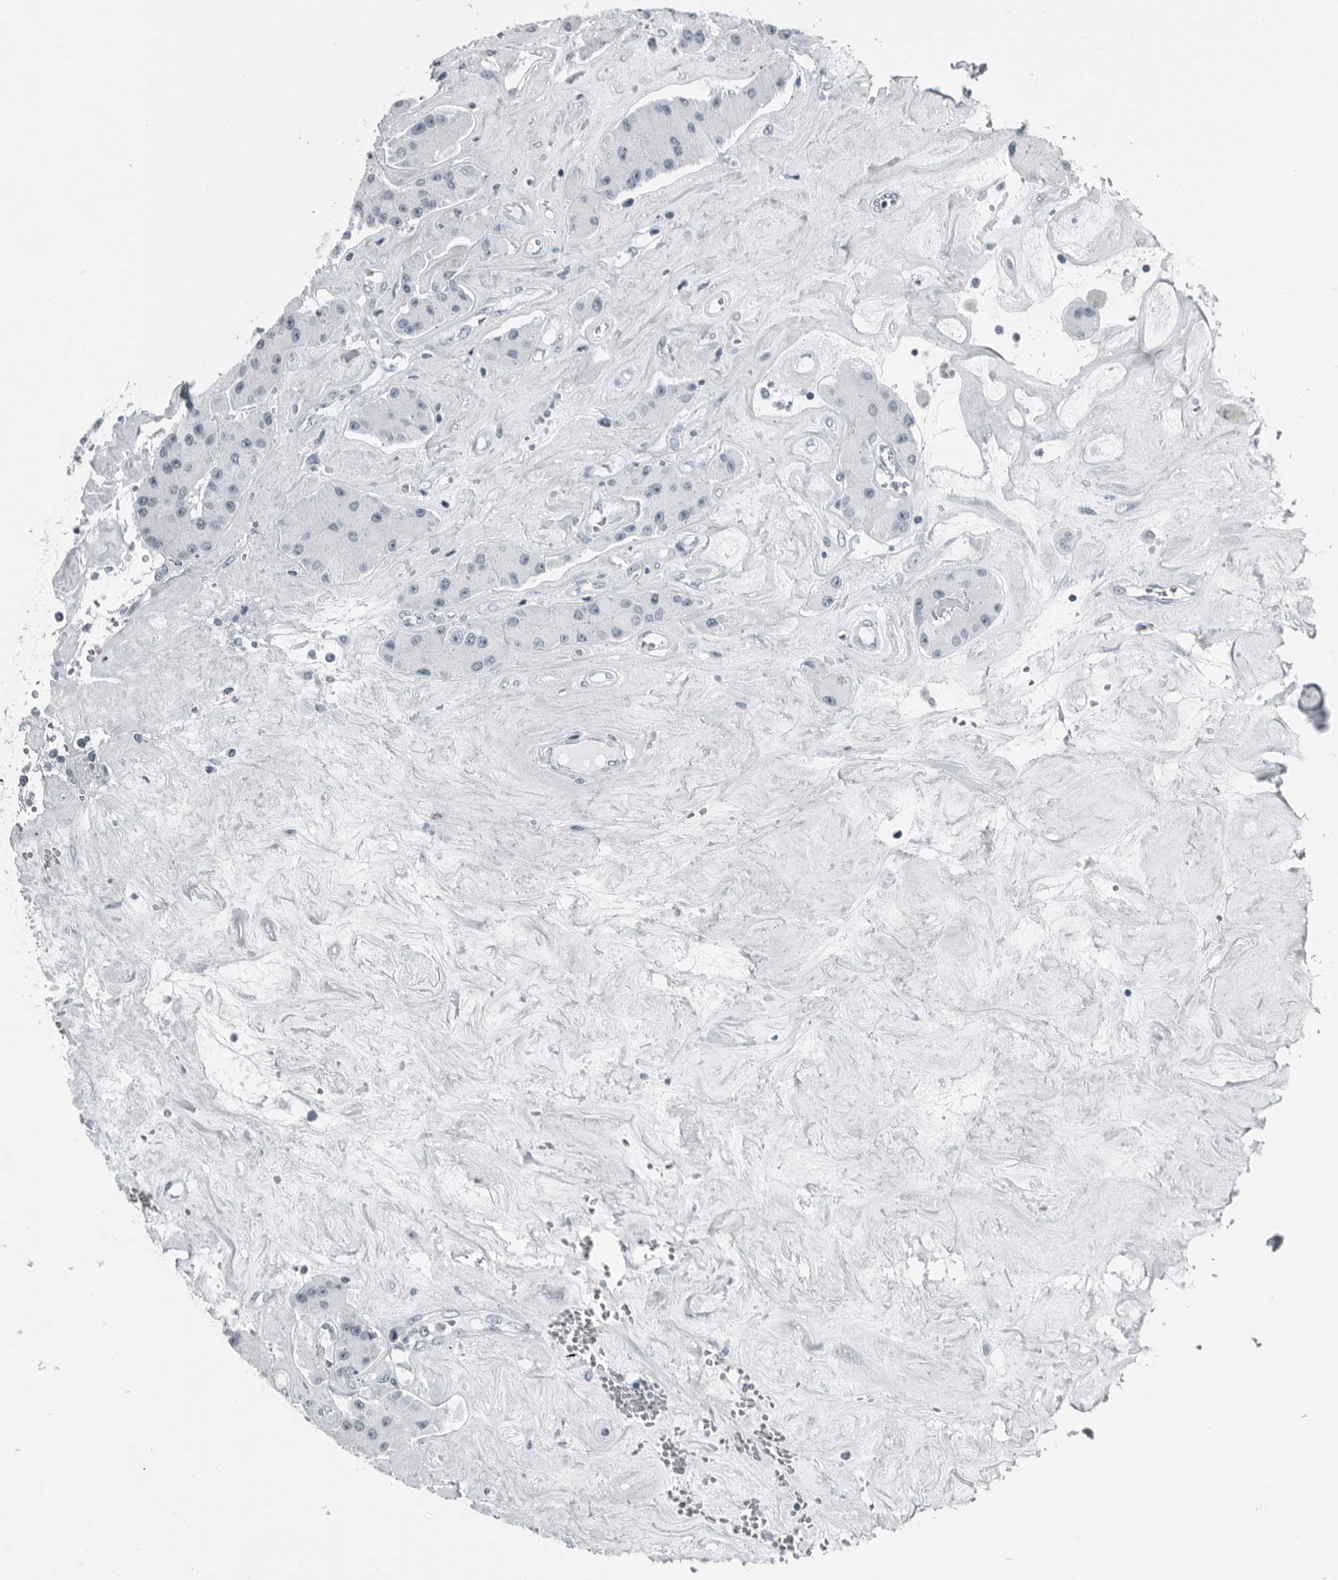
{"staining": {"intensity": "negative", "quantity": "none", "location": "none"}, "tissue": "carcinoid", "cell_type": "Tumor cells", "image_type": "cancer", "snomed": [{"axis": "morphology", "description": "Carcinoid, malignant, NOS"}, {"axis": "topography", "description": "Pancreas"}], "caption": "This is an immunohistochemistry (IHC) photomicrograph of carcinoid. There is no positivity in tumor cells.", "gene": "PRSS1", "patient": {"sex": "male", "age": 41}}